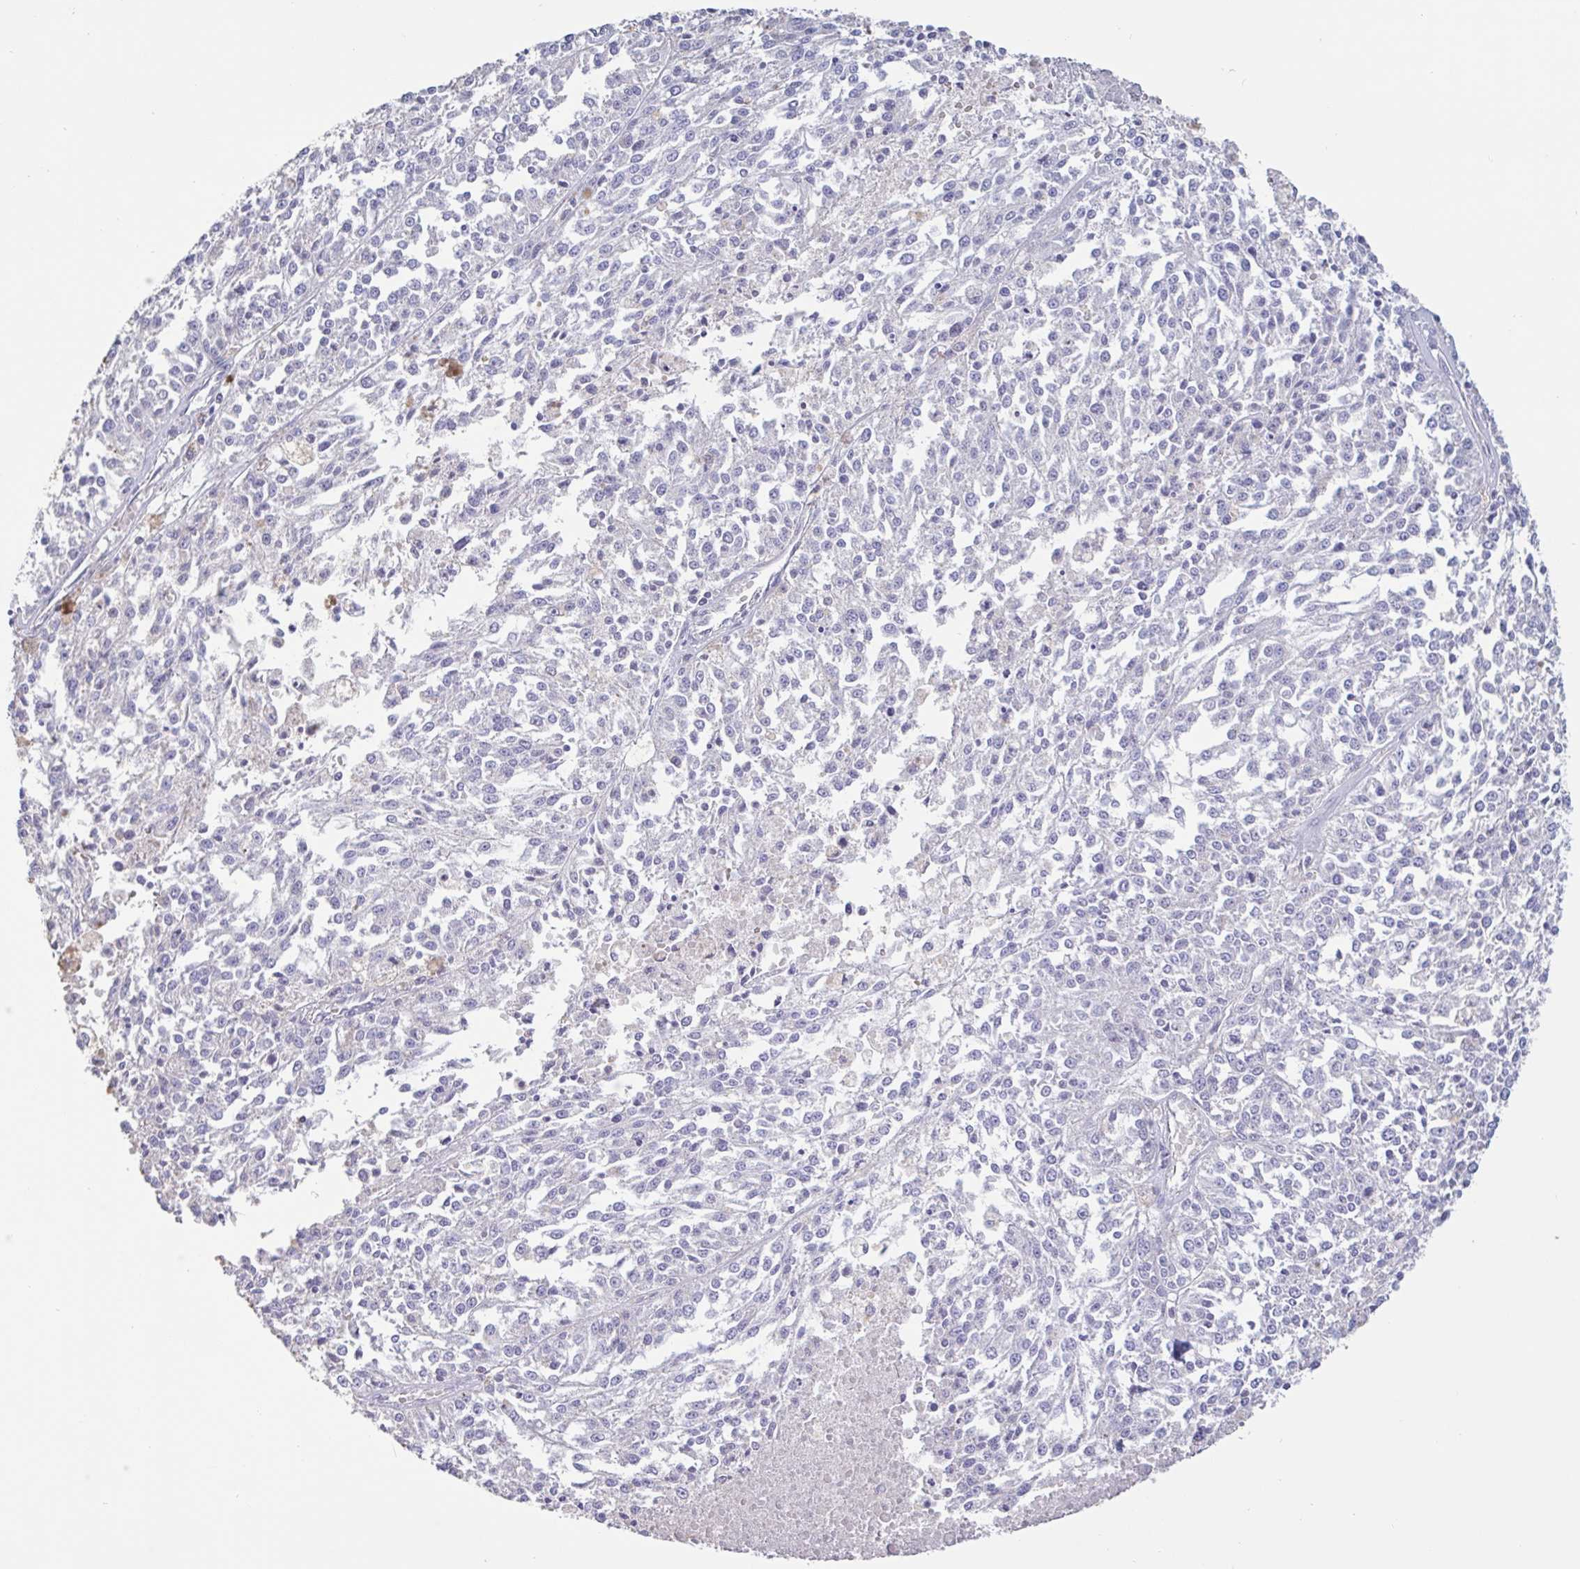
{"staining": {"intensity": "negative", "quantity": "none", "location": "none"}, "tissue": "melanoma", "cell_type": "Tumor cells", "image_type": "cancer", "snomed": [{"axis": "morphology", "description": "Malignant melanoma, NOS"}, {"axis": "topography", "description": "Skin"}], "caption": "This histopathology image is of melanoma stained with IHC to label a protein in brown with the nuclei are counter-stained blue. There is no expression in tumor cells.", "gene": "CHMP5", "patient": {"sex": "female", "age": 64}}